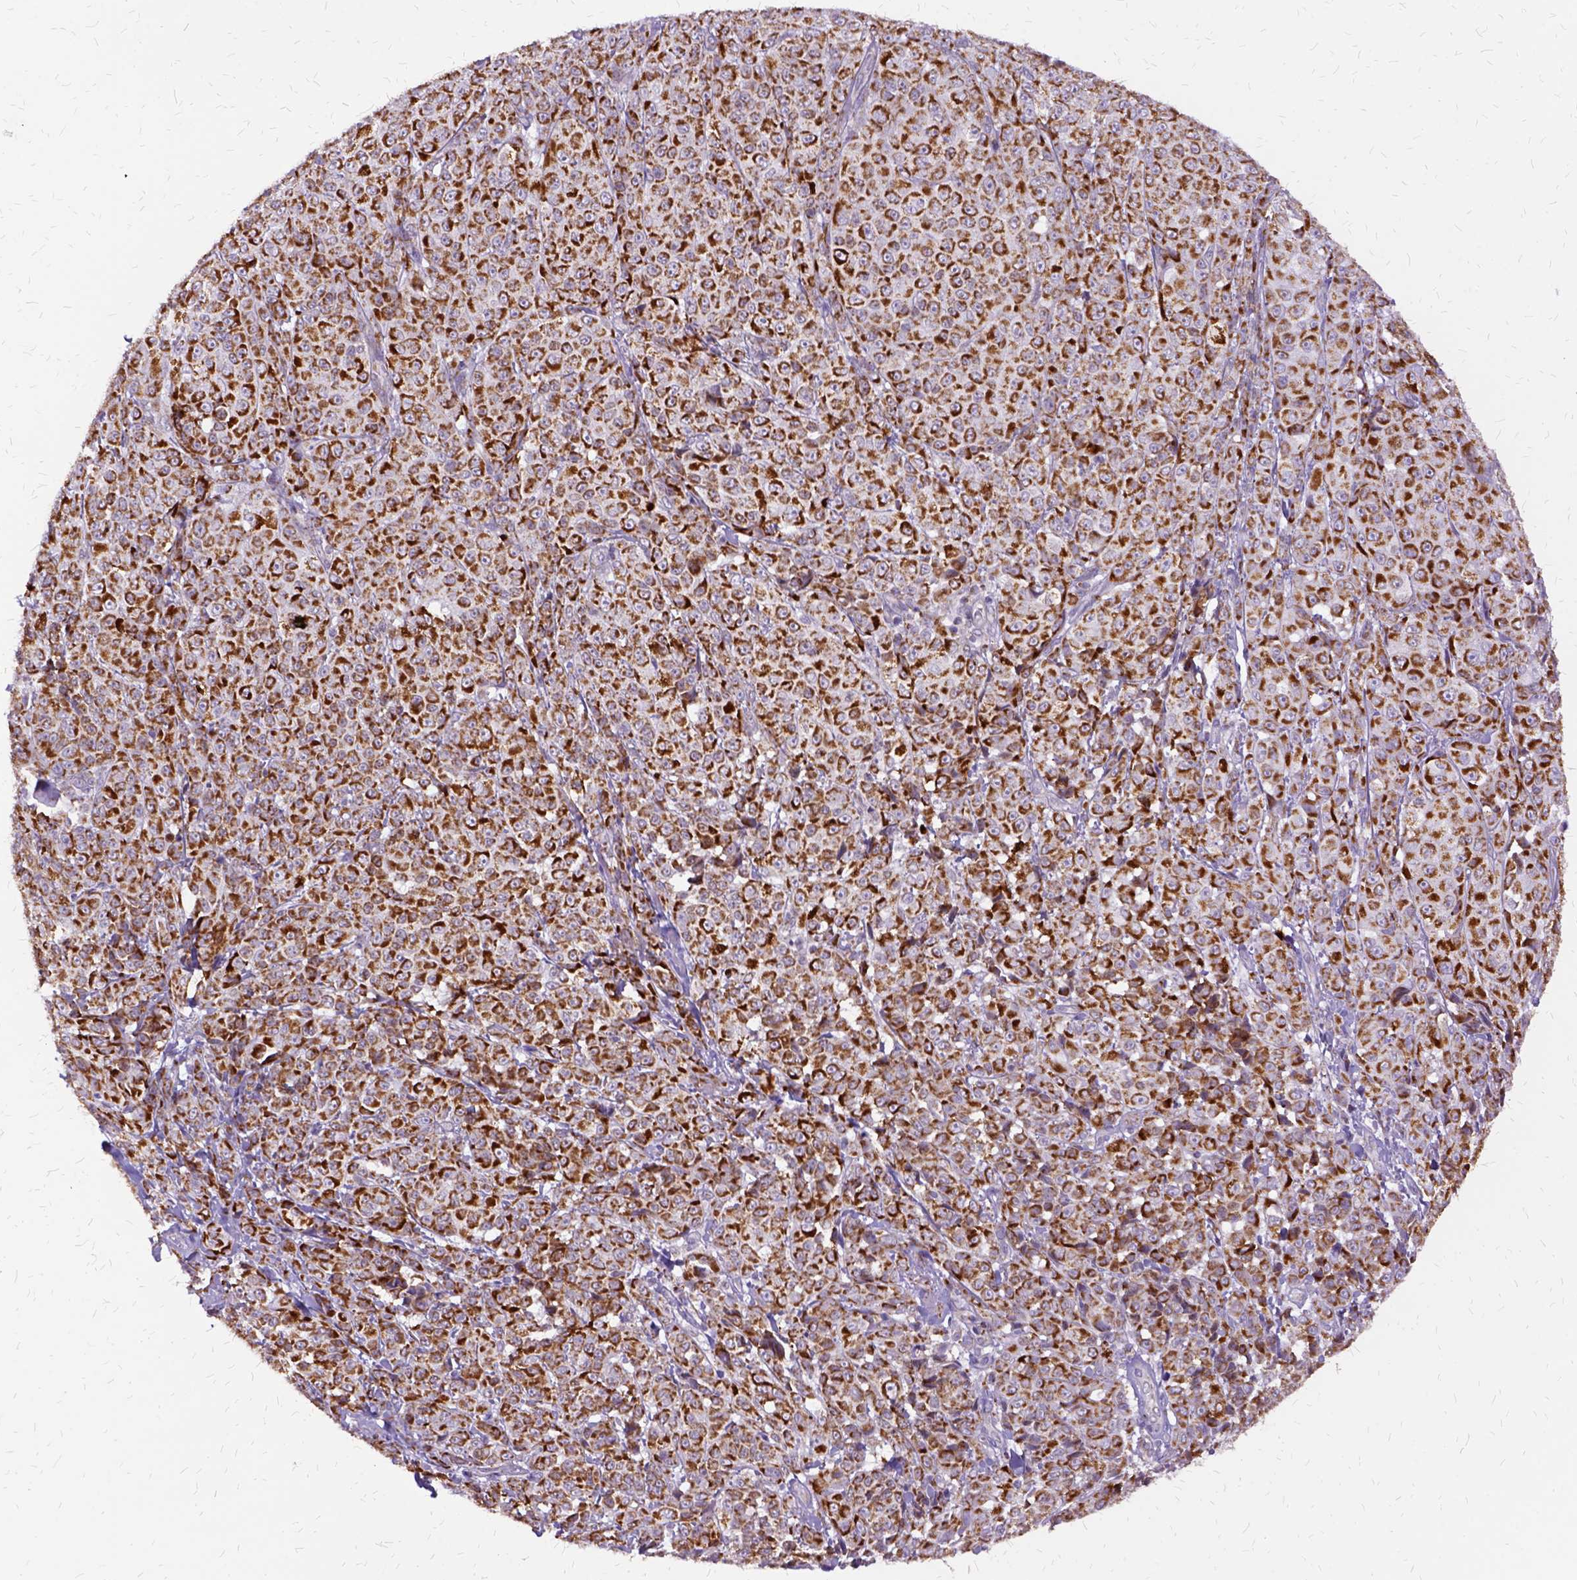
{"staining": {"intensity": "strong", "quantity": ">75%", "location": "cytoplasmic/membranous"}, "tissue": "melanoma", "cell_type": "Tumor cells", "image_type": "cancer", "snomed": [{"axis": "morphology", "description": "Malignant melanoma, NOS"}, {"axis": "topography", "description": "Skin"}], "caption": "Immunohistochemistry (IHC) micrograph of neoplastic tissue: melanoma stained using immunohistochemistry (IHC) demonstrates high levels of strong protein expression localized specifically in the cytoplasmic/membranous of tumor cells, appearing as a cytoplasmic/membranous brown color.", "gene": "OXCT1", "patient": {"sex": "male", "age": 89}}